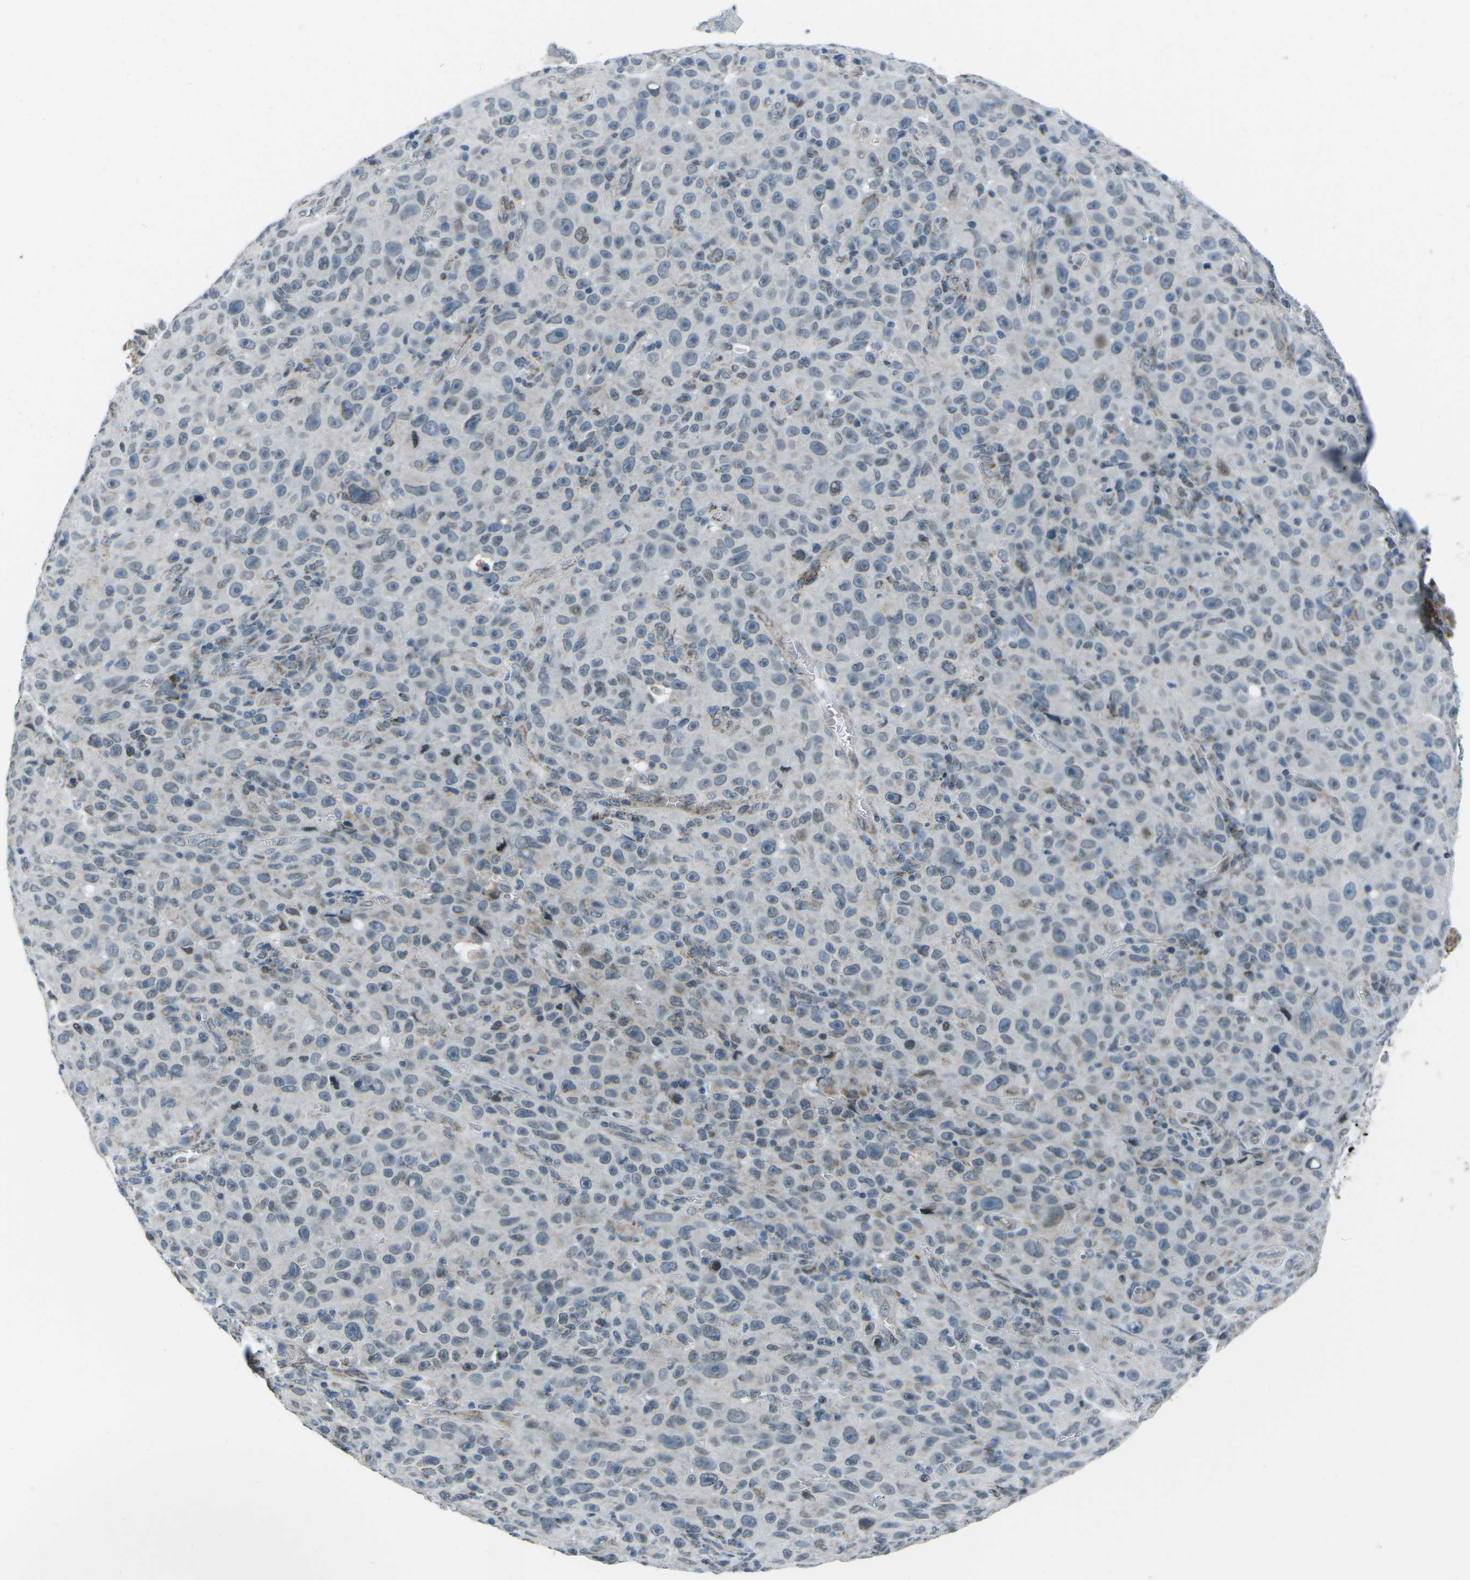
{"staining": {"intensity": "negative", "quantity": "none", "location": "none"}, "tissue": "melanoma", "cell_type": "Tumor cells", "image_type": "cancer", "snomed": [{"axis": "morphology", "description": "Malignant melanoma, NOS"}, {"axis": "topography", "description": "Skin"}], "caption": "The micrograph exhibits no staining of tumor cells in malignant melanoma.", "gene": "RFESD", "patient": {"sex": "female", "age": 82}}